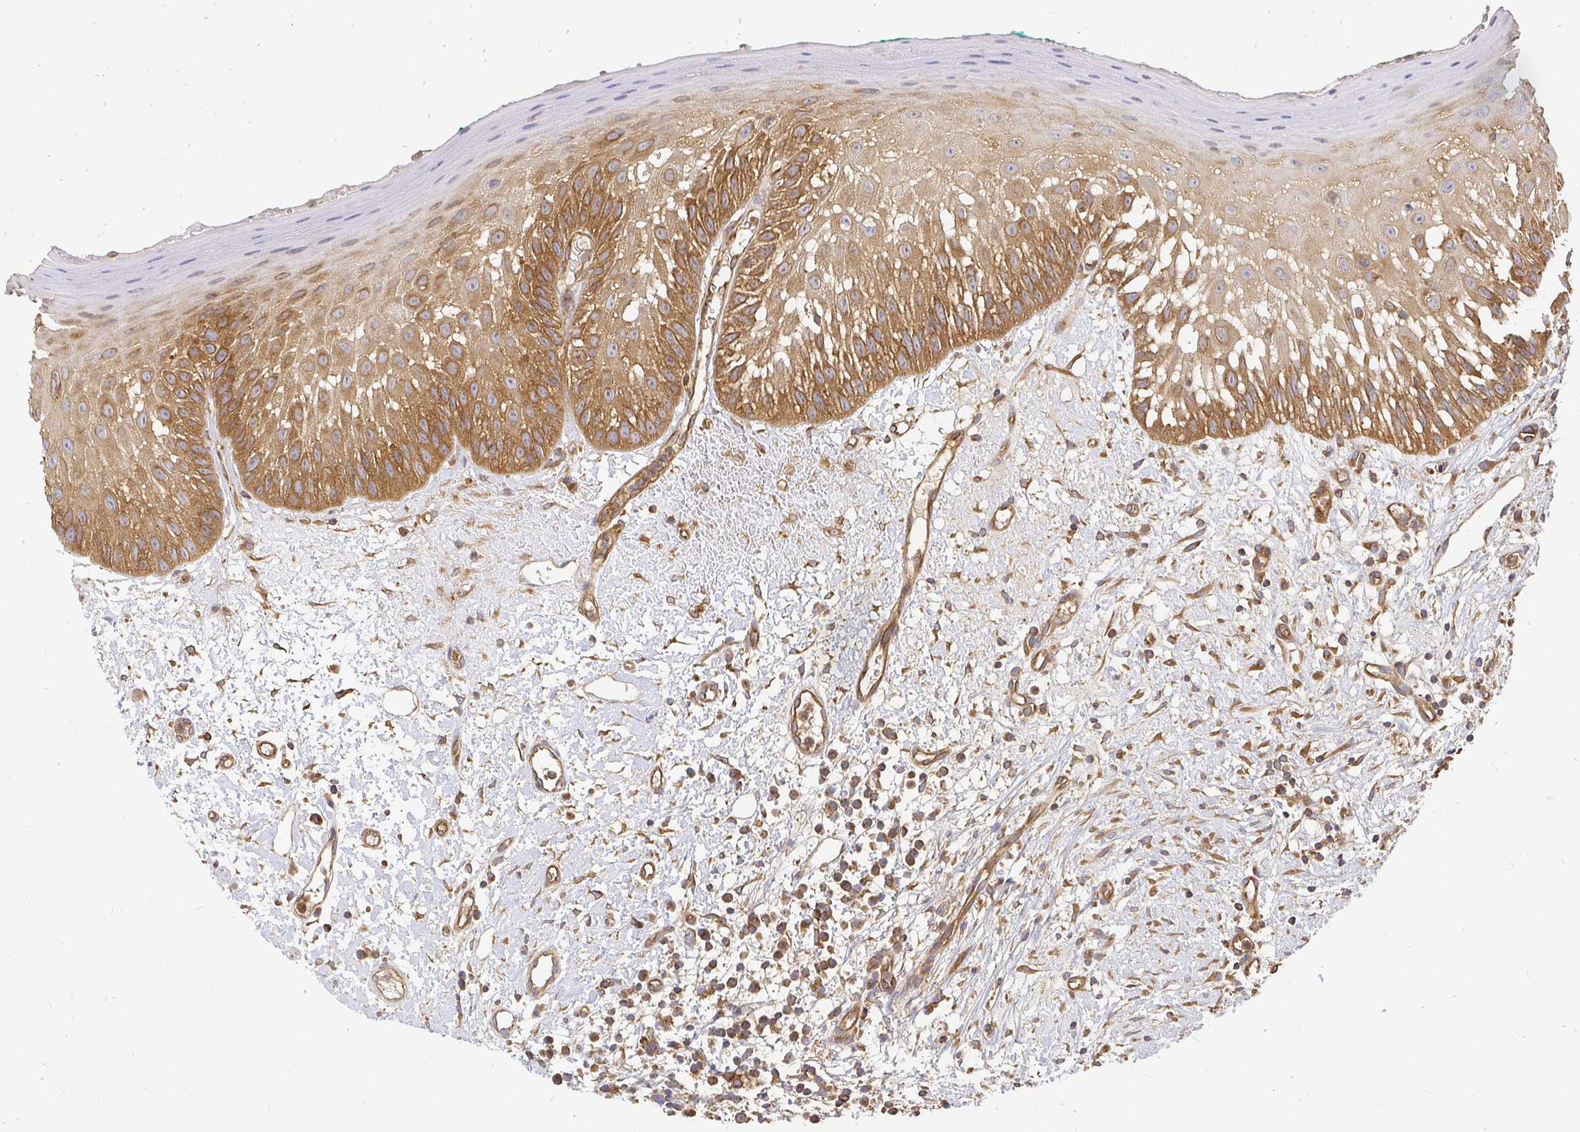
{"staining": {"intensity": "moderate", "quantity": "25%-75%", "location": "cytoplasmic/membranous"}, "tissue": "oral mucosa", "cell_type": "Squamous epithelial cells", "image_type": "normal", "snomed": [{"axis": "morphology", "description": "Normal tissue, NOS"}, {"axis": "topography", "description": "Oral tissue"}, {"axis": "topography", "description": "Tounge, NOS"}], "caption": "This image demonstrates normal oral mucosa stained with IHC to label a protein in brown. The cytoplasmic/membranous of squamous epithelial cells show moderate positivity for the protein. Nuclei are counter-stained blue.", "gene": "KIF5B", "patient": {"sex": "male", "age": 83}}